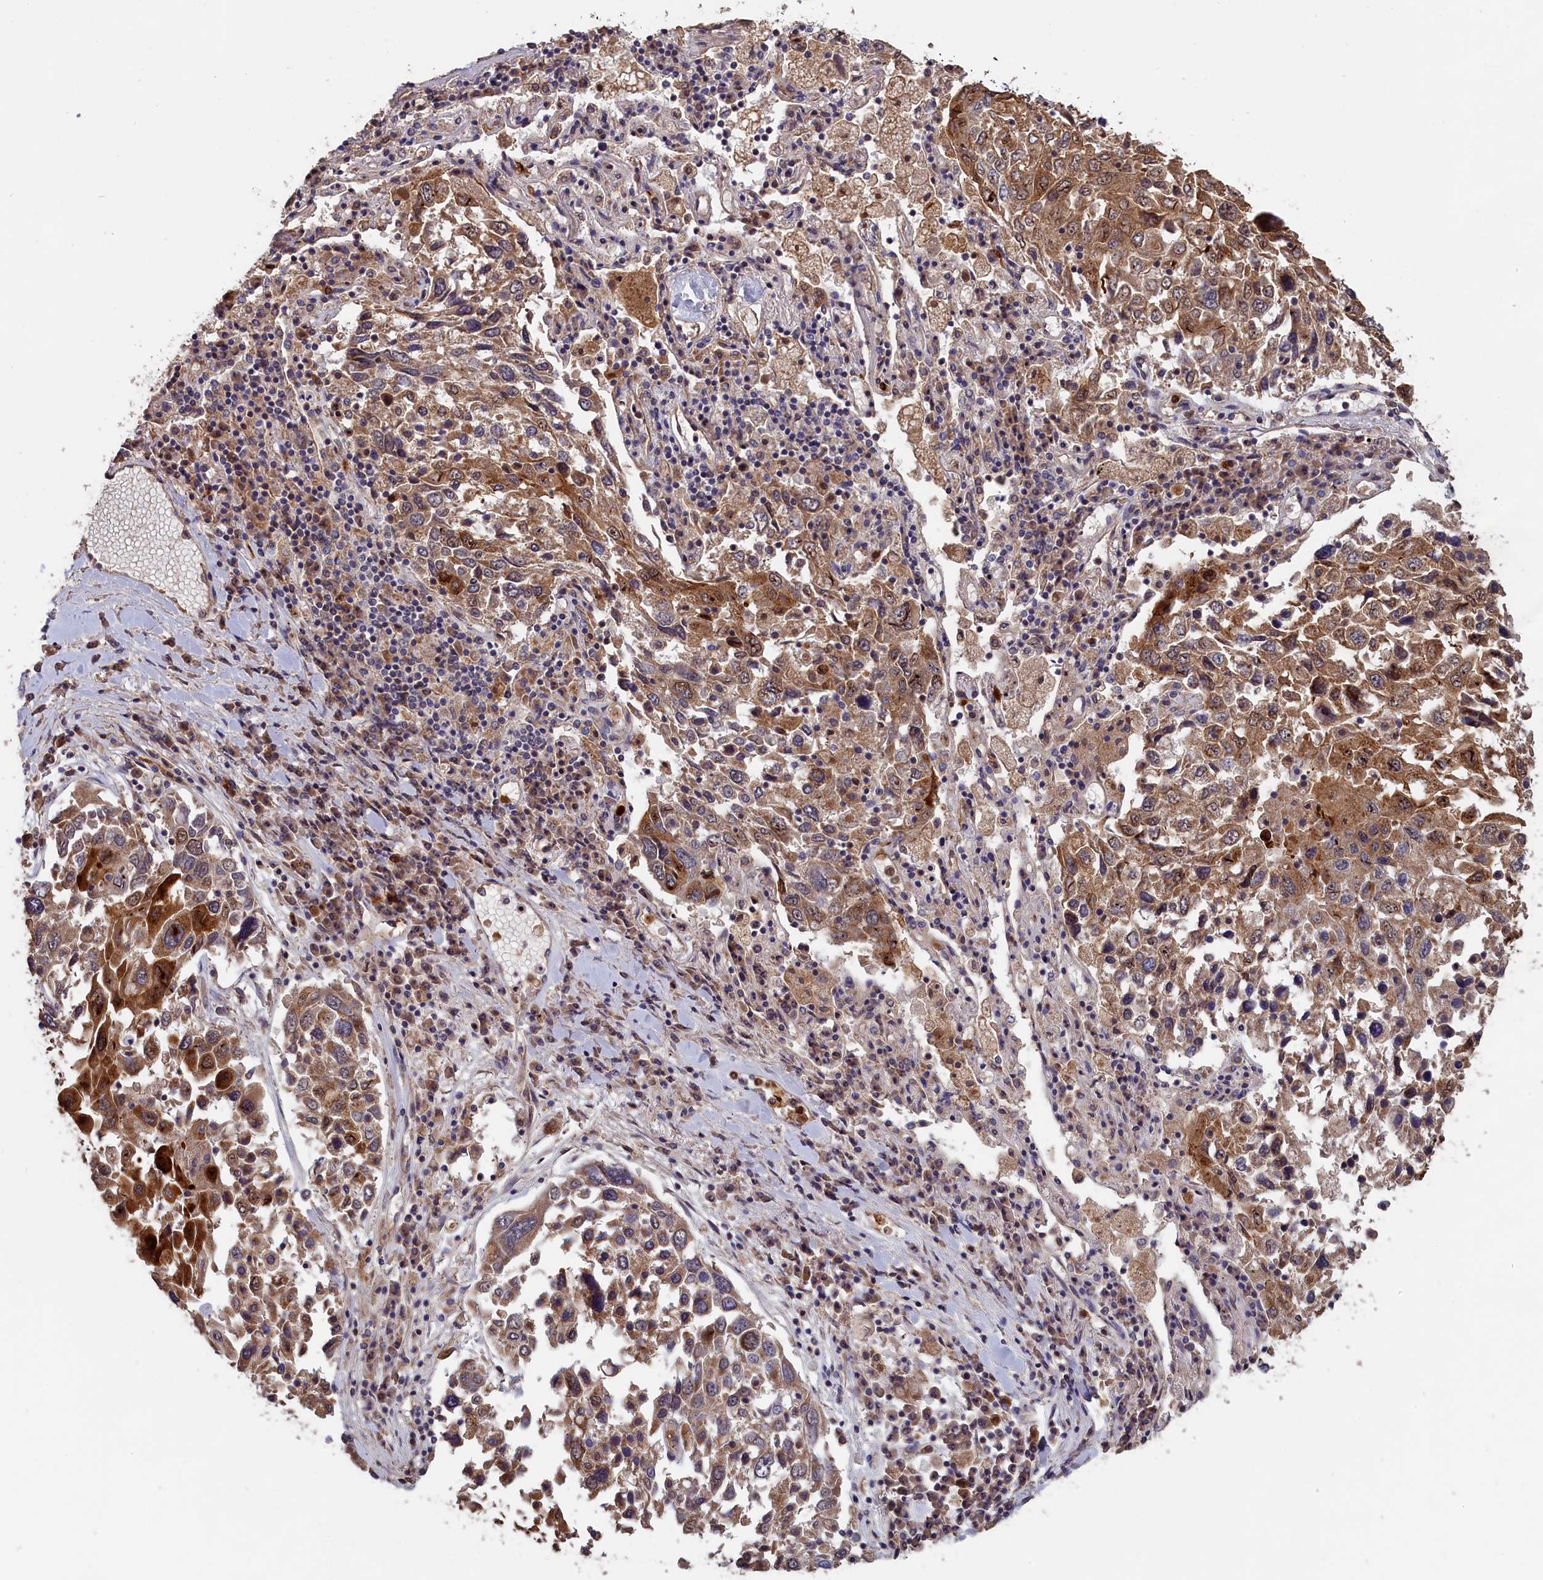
{"staining": {"intensity": "strong", "quantity": ">75%", "location": "cytoplasmic/membranous"}, "tissue": "lung cancer", "cell_type": "Tumor cells", "image_type": "cancer", "snomed": [{"axis": "morphology", "description": "Squamous cell carcinoma, NOS"}, {"axis": "topography", "description": "Lung"}], "caption": "A micrograph showing strong cytoplasmic/membranous staining in about >75% of tumor cells in lung cancer, as visualized by brown immunohistochemical staining.", "gene": "EPB41L4B", "patient": {"sex": "male", "age": 65}}